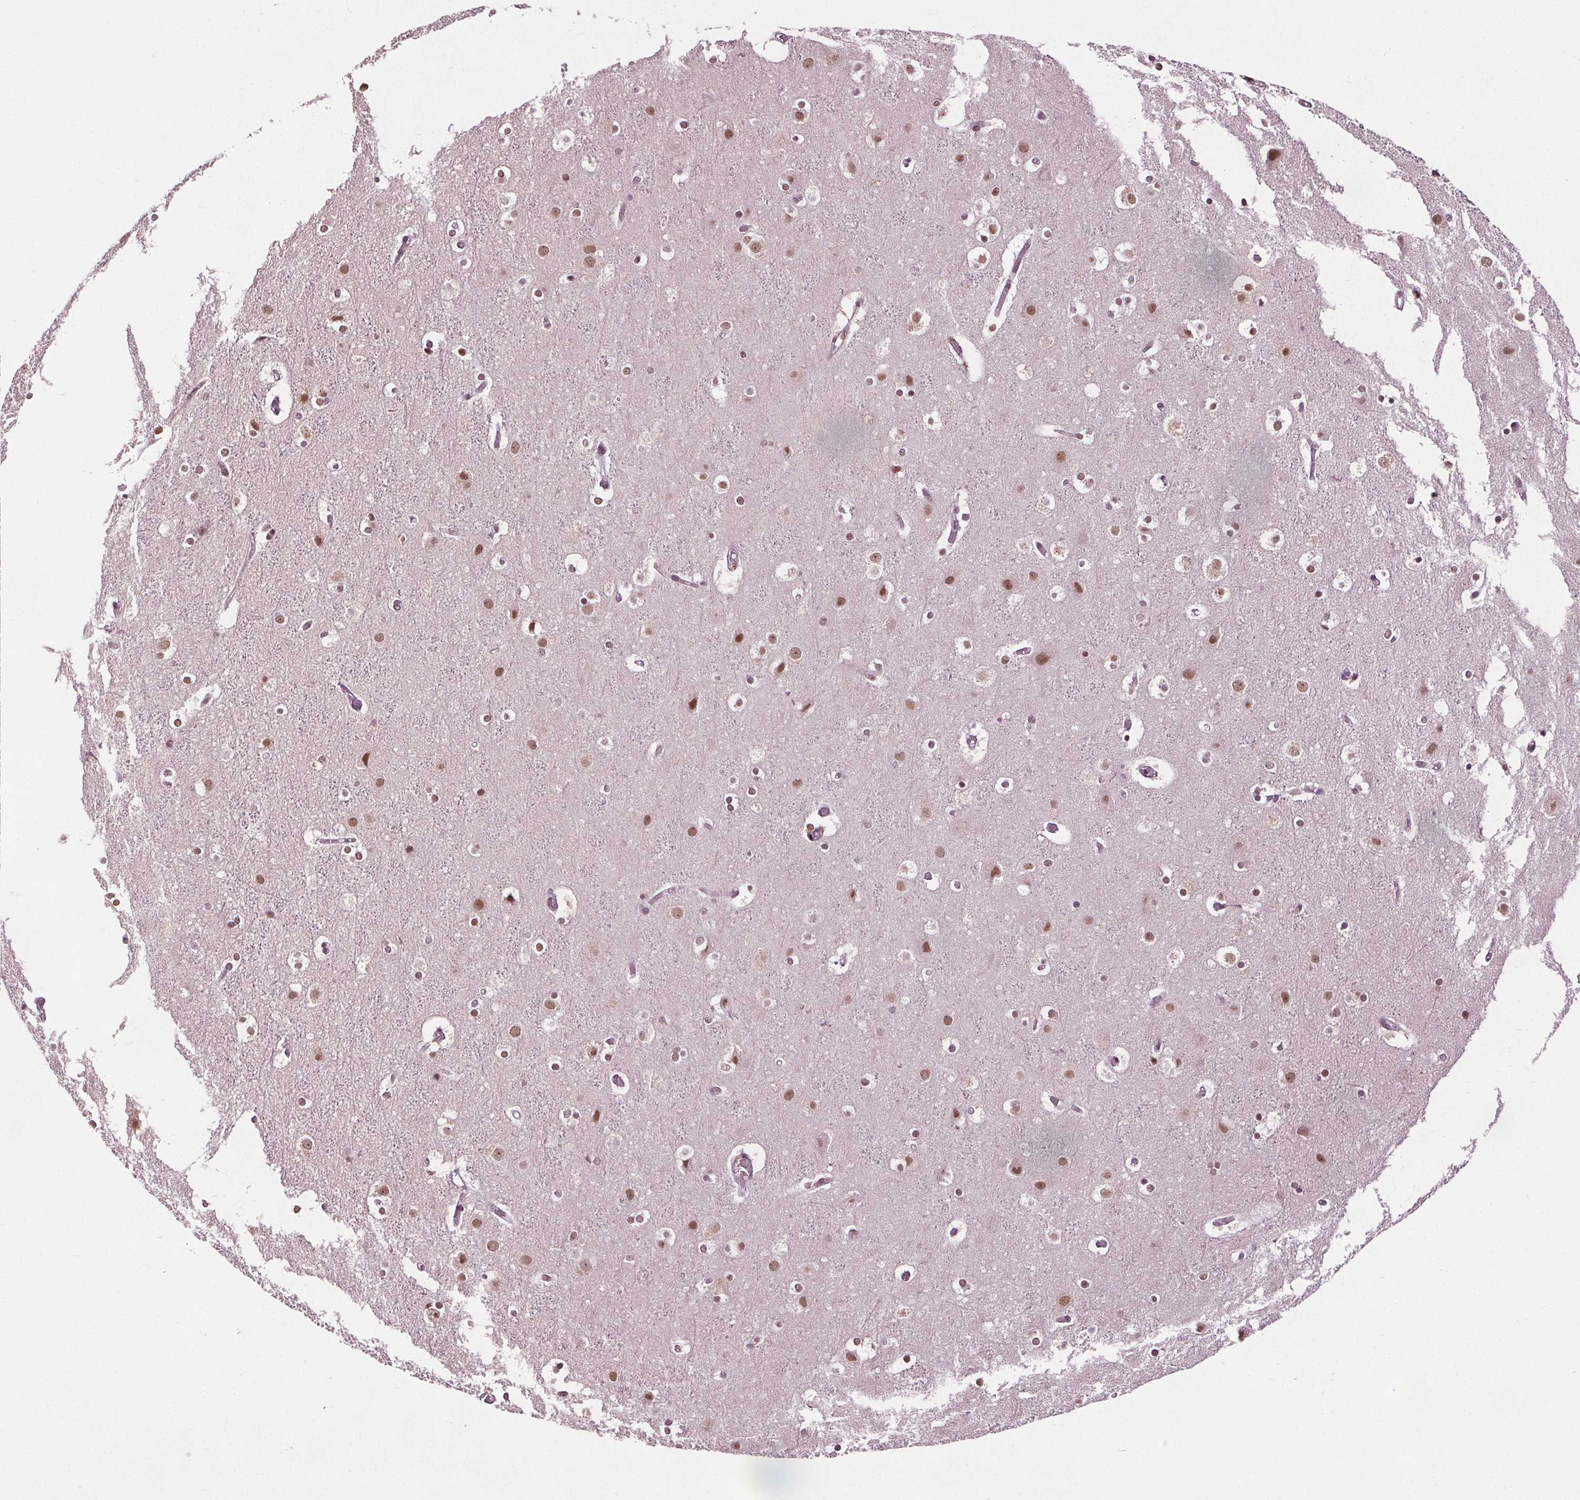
{"staining": {"intensity": "weak", "quantity": "25%-75%", "location": "nuclear"}, "tissue": "cerebral cortex", "cell_type": "Endothelial cells", "image_type": "normal", "snomed": [{"axis": "morphology", "description": "Normal tissue, NOS"}, {"axis": "topography", "description": "Cerebral cortex"}], "caption": "Approximately 25%-75% of endothelial cells in benign cerebral cortex display weak nuclear protein staining as visualized by brown immunohistochemical staining.", "gene": "IWS1", "patient": {"sex": "female", "age": 52}}